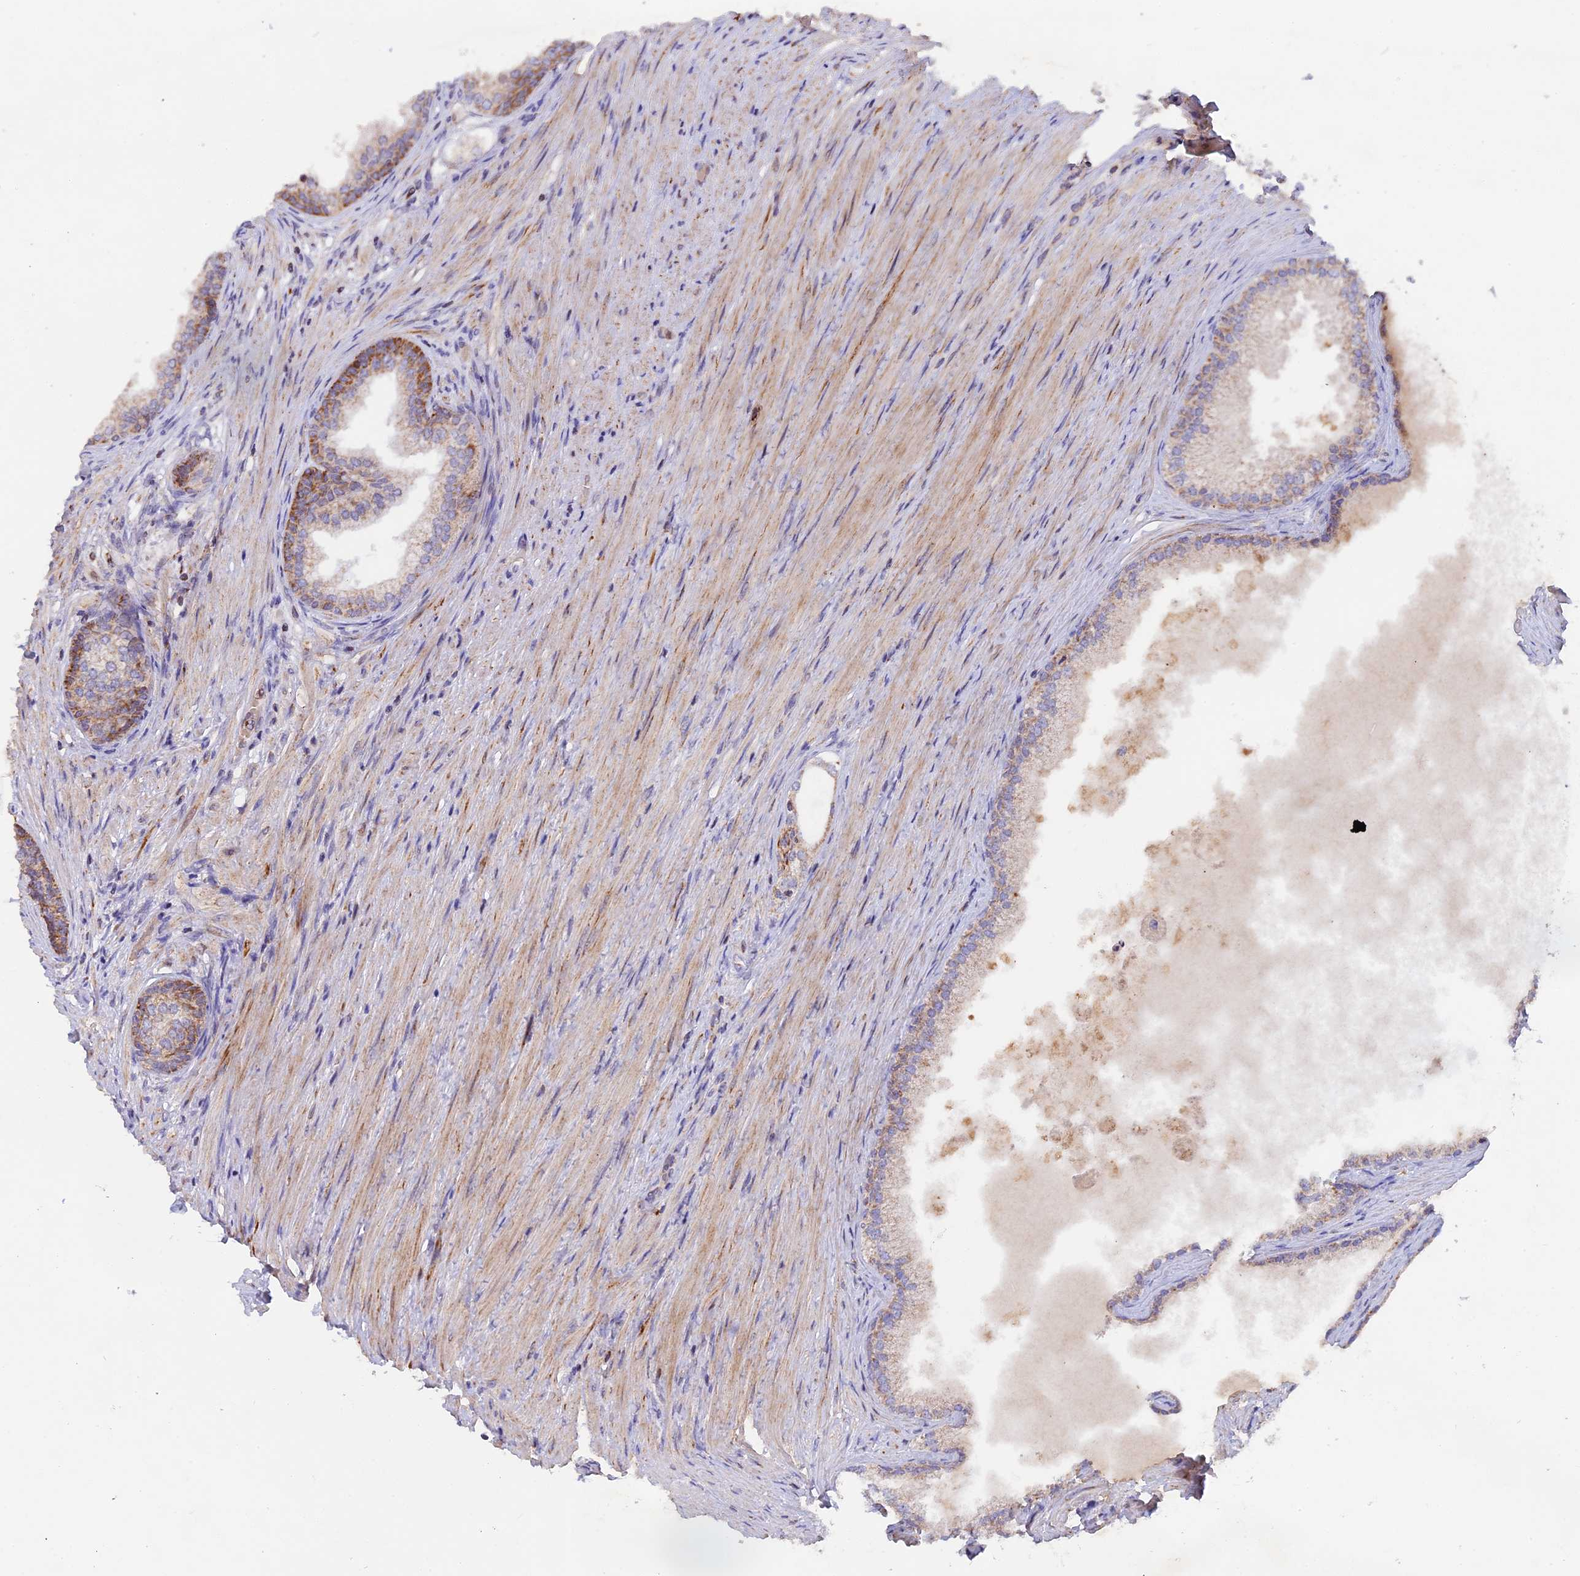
{"staining": {"intensity": "moderate", "quantity": "25%-75%", "location": "cytoplasmic/membranous"}, "tissue": "prostate", "cell_type": "Glandular cells", "image_type": "normal", "snomed": [{"axis": "morphology", "description": "Normal tissue, NOS"}, {"axis": "topography", "description": "Prostate"}], "caption": "This photomicrograph reveals immunohistochemistry (IHC) staining of unremarkable prostate, with medium moderate cytoplasmic/membranous staining in about 25%-75% of glandular cells.", "gene": "MPV17L", "patient": {"sex": "male", "age": 76}}